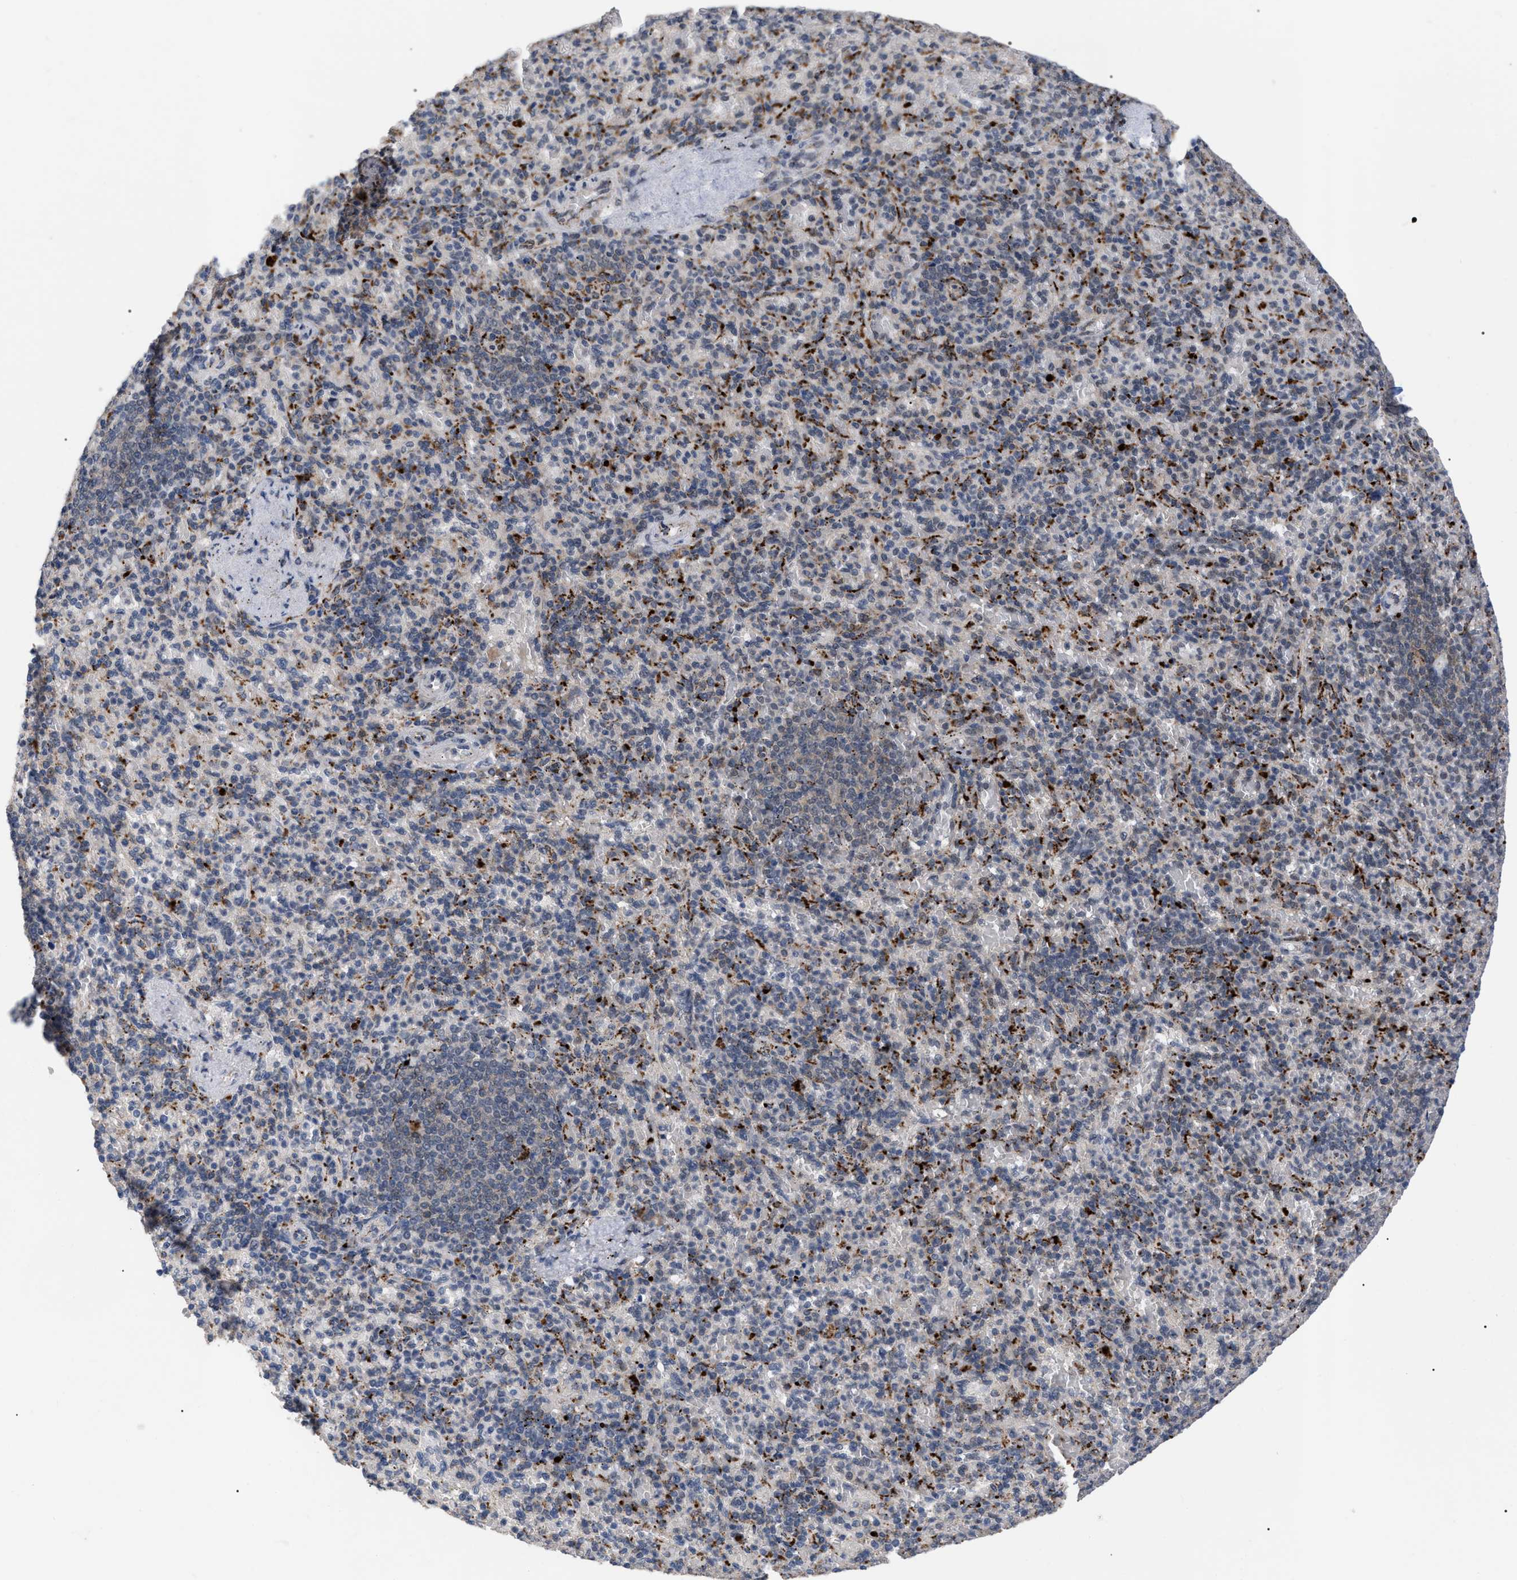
{"staining": {"intensity": "moderate", "quantity": "<25%", "location": "cytoplasmic/membranous"}, "tissue": "spleen", "cell_type": "Cells in red pulp", "image_type": "normal", "snomed": [{"axis": "morphology", "description": "Normal tissue, NOS"}, {"axis": "topography", "description": "Spleen"}], "caption": "Cells in red pulp reveal moderate cytoplasmic/membranous positivity in approximately <25% of cells in unremarkable spleen. (DAB = brown stain, brightfield microscopy at high magnification).", "gene": "UPF1", "patient": {"sex": "female", "age": 74}}